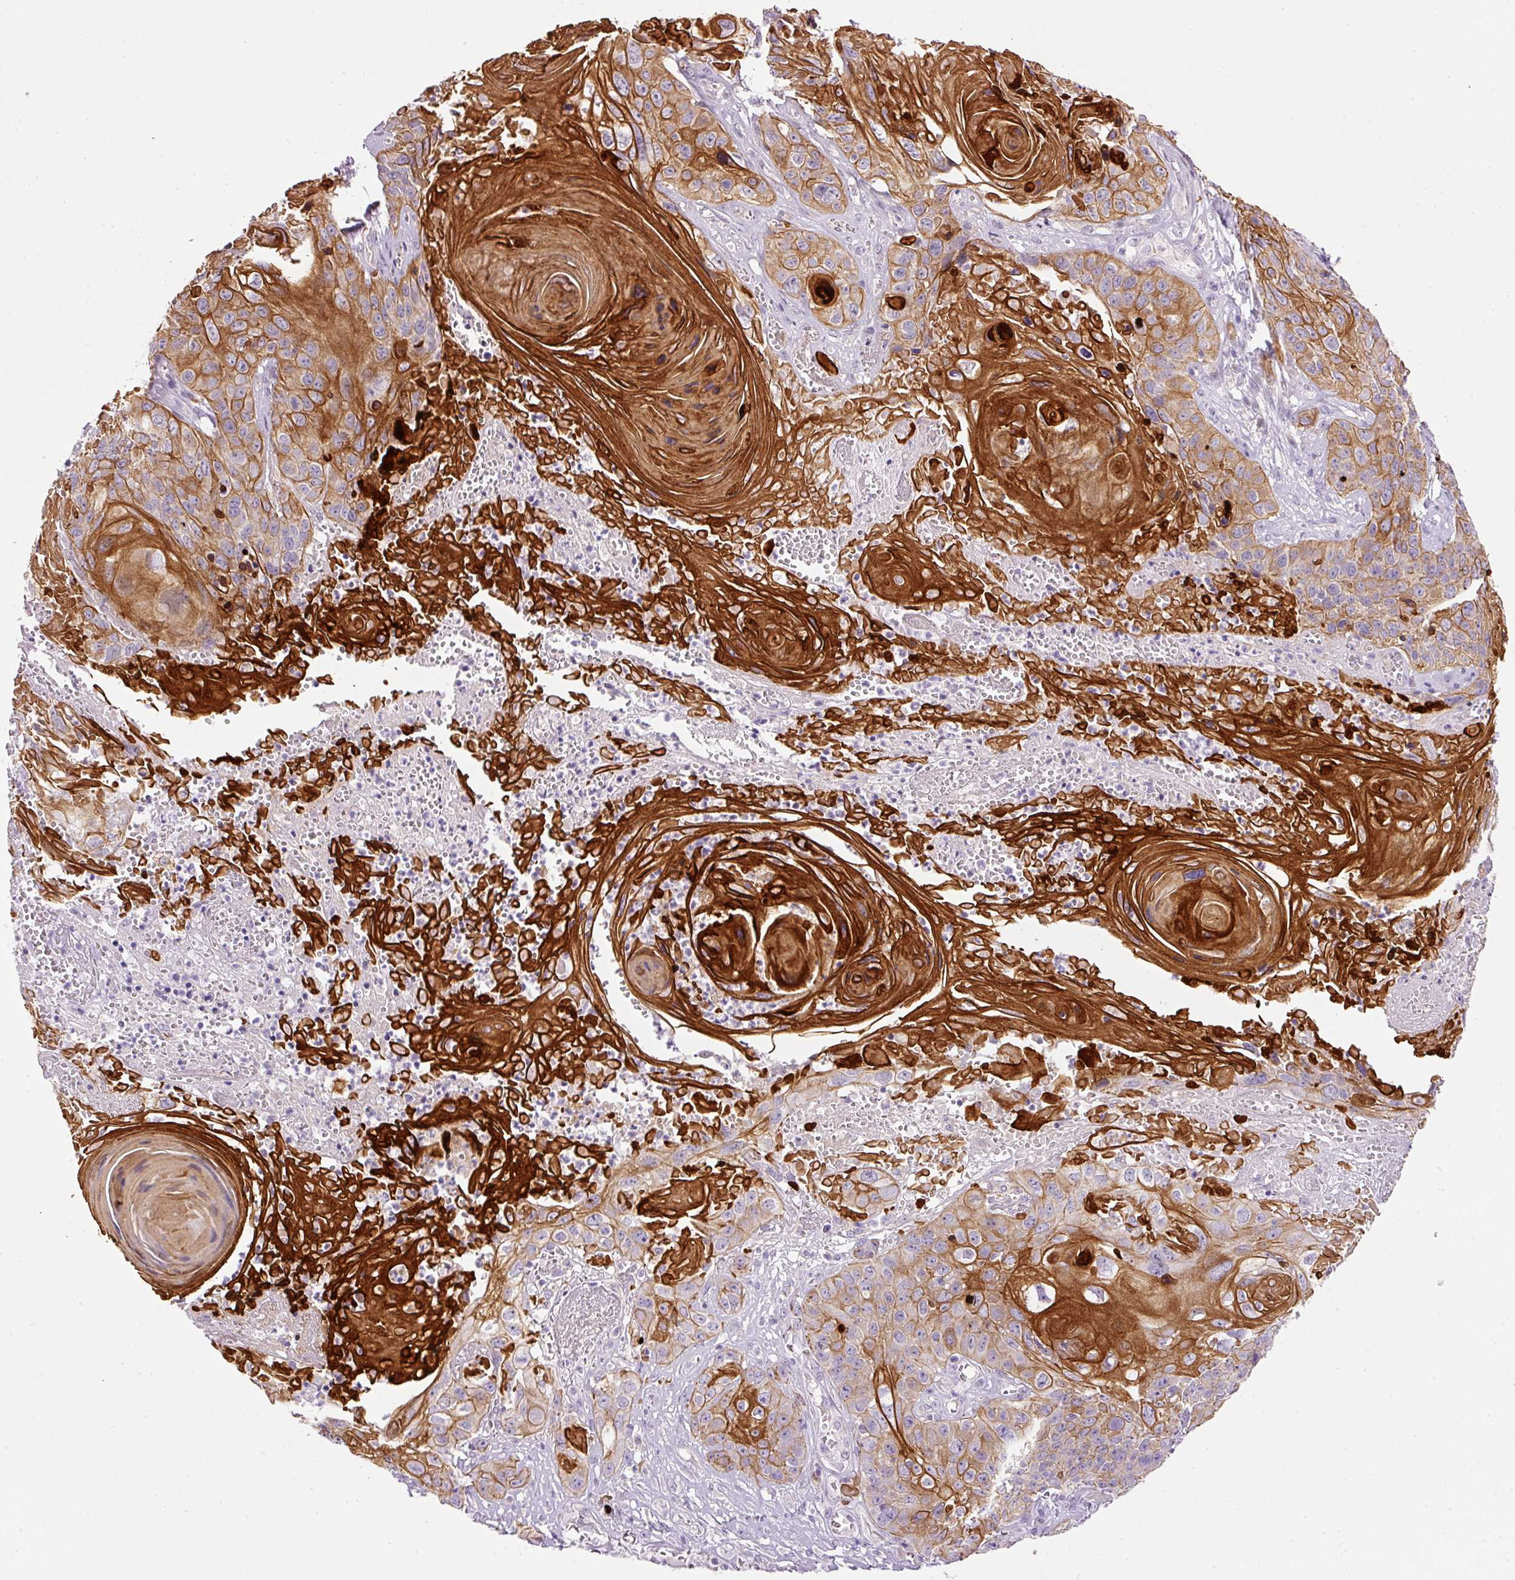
{"staining": {"intensity": "strong", "quantity": "25%-75%", "location": "cytoplasmic/membranous"}, "tissue": "skin cancer", "cell_type": "Tumor cells", "image_type": "cancer", "snomed": [{"axis": "morphology", "description": "Squamous cell carcinoma, NOS"}, {"axis": "topography", "description": "Skin"}], "caption": "This photomicrograph demonstrates immunohistochemistry (IHC) staining of human squamous cell carcinoma (skin), with high strong cytoplasmic/membranous staining in approximately 25%-75% of tumor cells.", "gene": "SRC", "patient": {"sex": "male", "age": 55}}